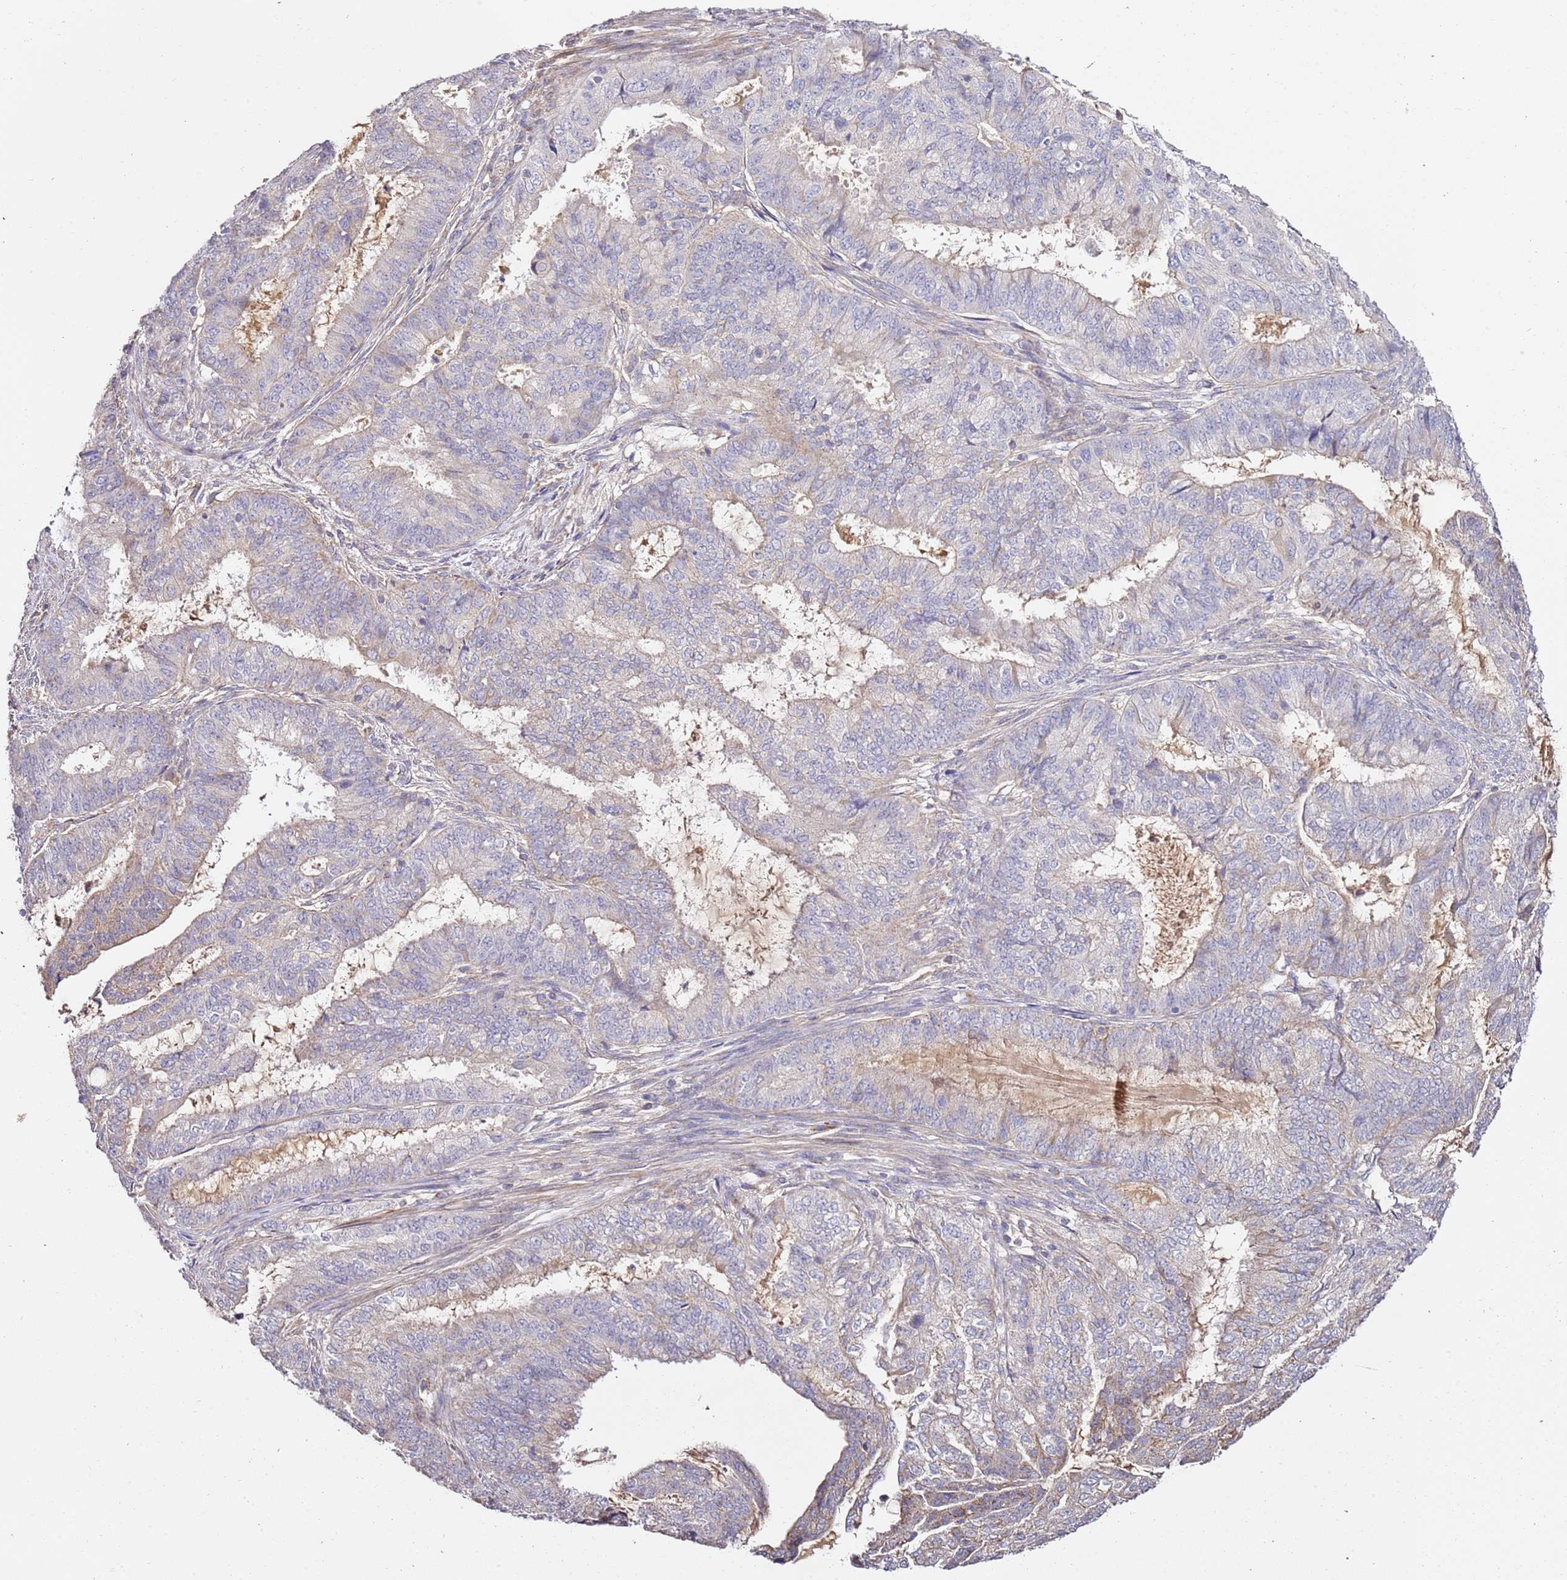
{"staining": {"intensity": "negative", "quantity": "none", "location": "none"}, "tissue": "endometrial cancer", "cell_type": "Tumor cells", "image_type": "cancer", "snomed": [{"axis": "morphology", "description": "Adenocarcinoma, NOS"}, {"axis": "topography", "description": "Endometrium"}], "caption": "The immunohistochemistry micrograph has no significant positivity in tumor cells of endometrial cancer tissue.", "gene": "OR2B11", "patient": {"sex": "female", "age": 51}}